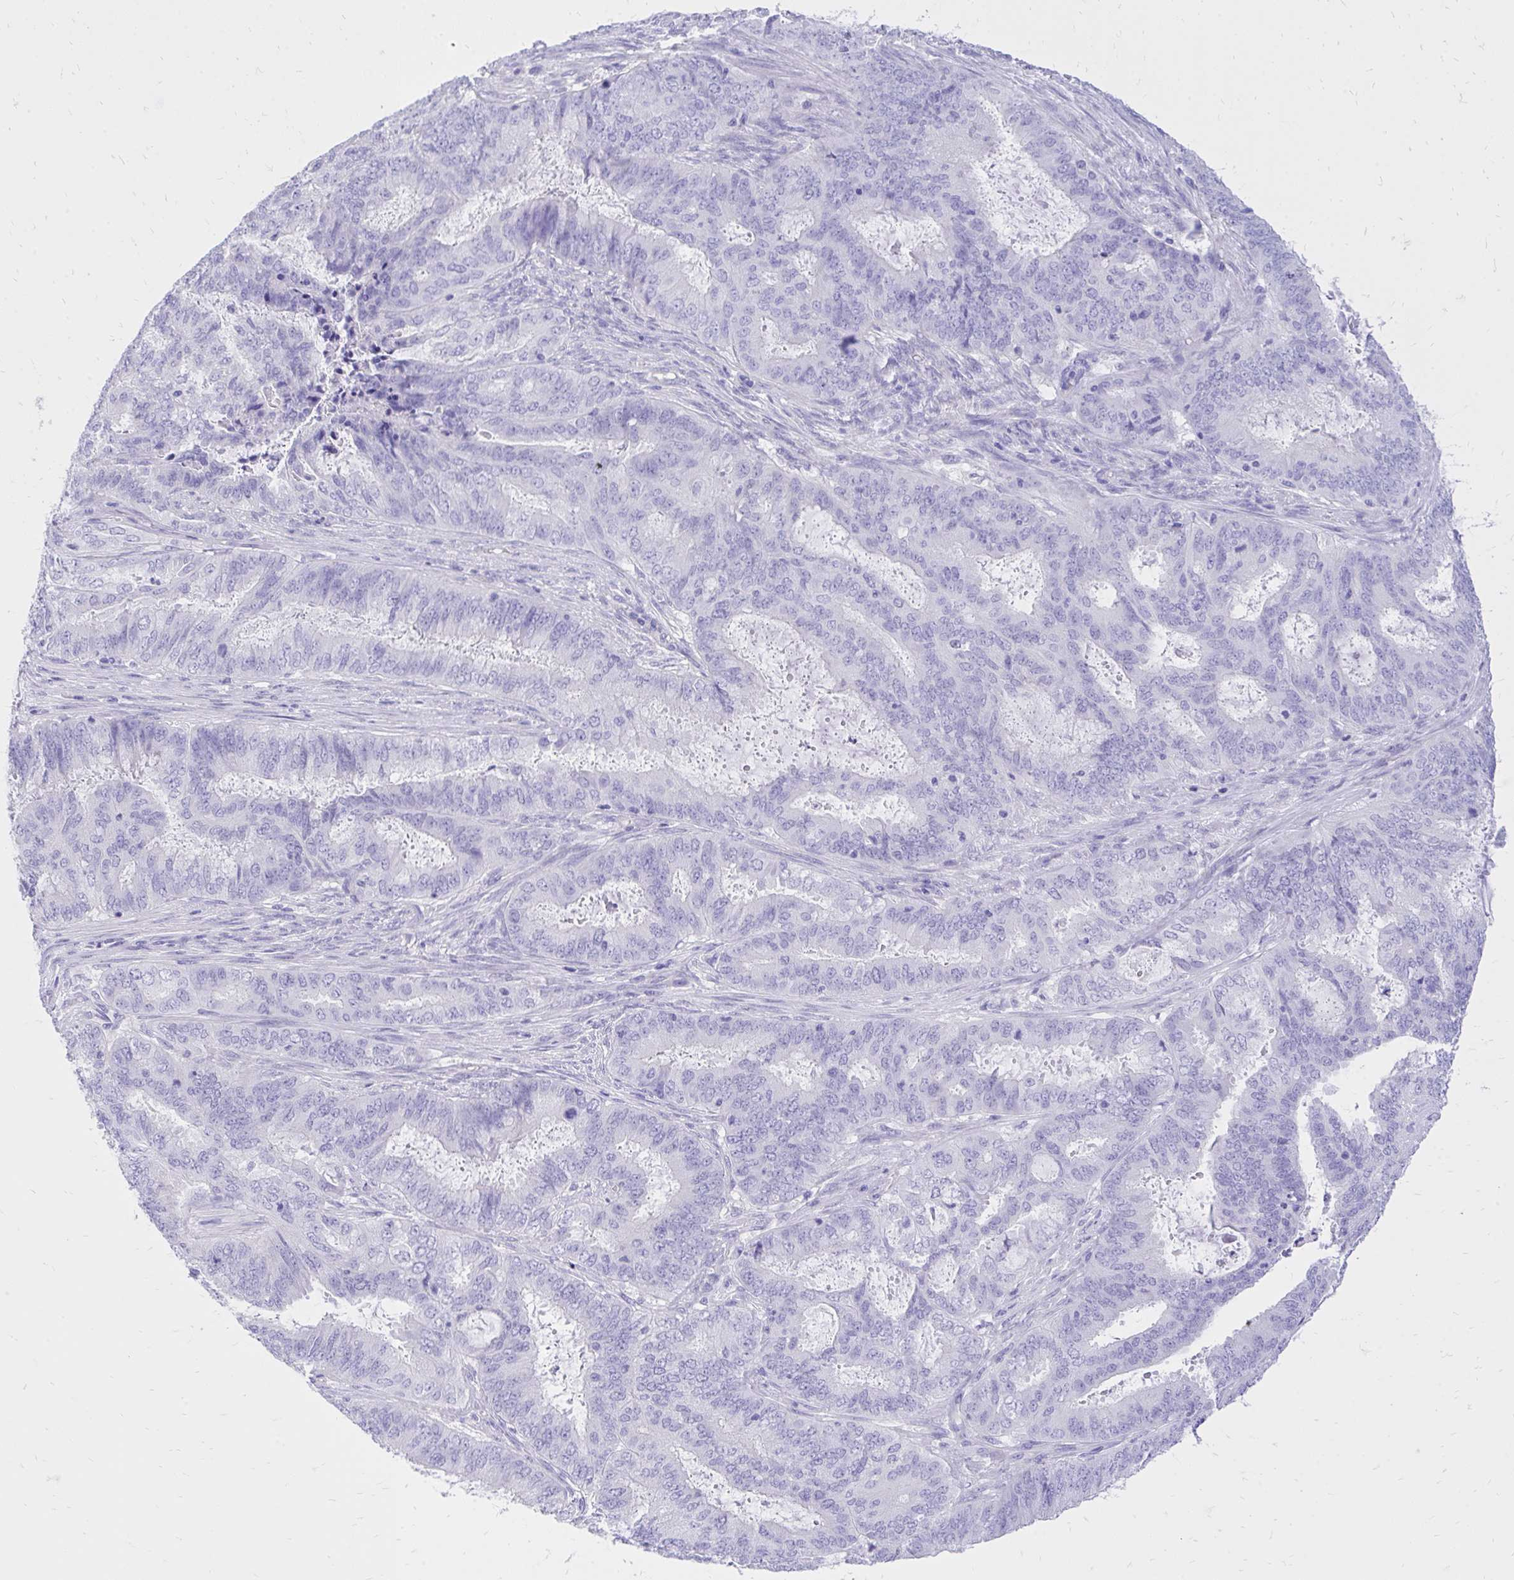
{"staining": {"intensity": "negative", "quantity": "none", "location": "none"}, "tissue": "endometrial cancer", "cell_type": "Tumor cells", "image_type": "cancer", "snomed": [{"axis": "morphology", "description": "Adenocarcinoma, NOS"}, {"axis": "topography", "description": "Endometrium"}], "caption": "IHC micrograph of endometrial cancer stained for a protein (brown), which shows no positivity in tumor cells.", "gene": "MON1A", "patient": {"sex": "female", "age": 51}}